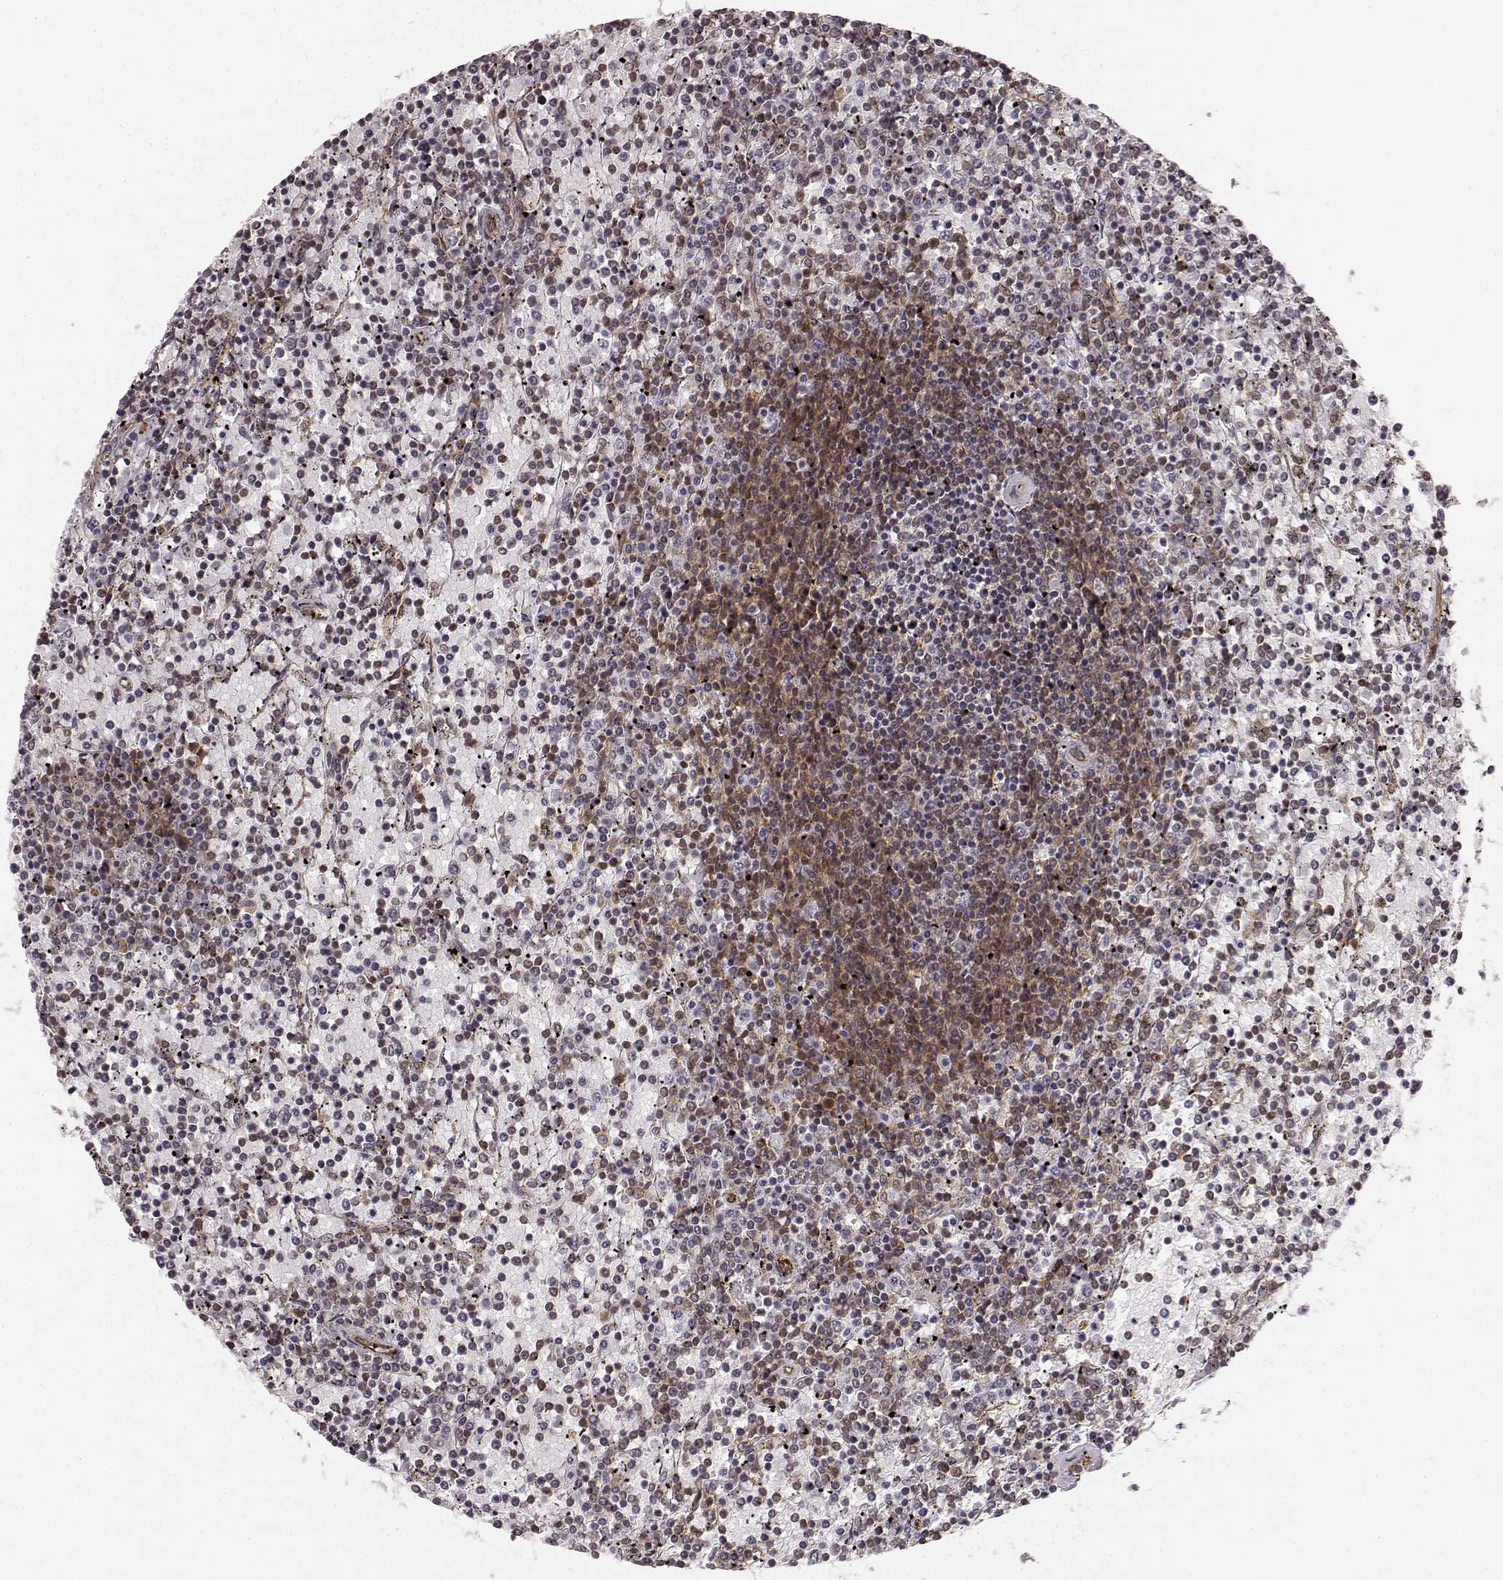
{"staining": {"intensity": "negative", "quantity": "none", "location": "none"}, "tissue": "lymphoma", "cell_type": "Tumor cells", "image_type": "cancer", "snomed": [{"axis": "morphology", "description": "Malignant lymphoma, non-Hodgkin's type, Low grade"}, {"axis": "topography", "description": "Spleen"}], "caption": "The micrograph demonstrates no staining of tumor cells in low-grade malignant lymphoma, non-Hodgkin's type.", "gene": "TMEM14A", "patient": {"sex": "female", "age": 77}}